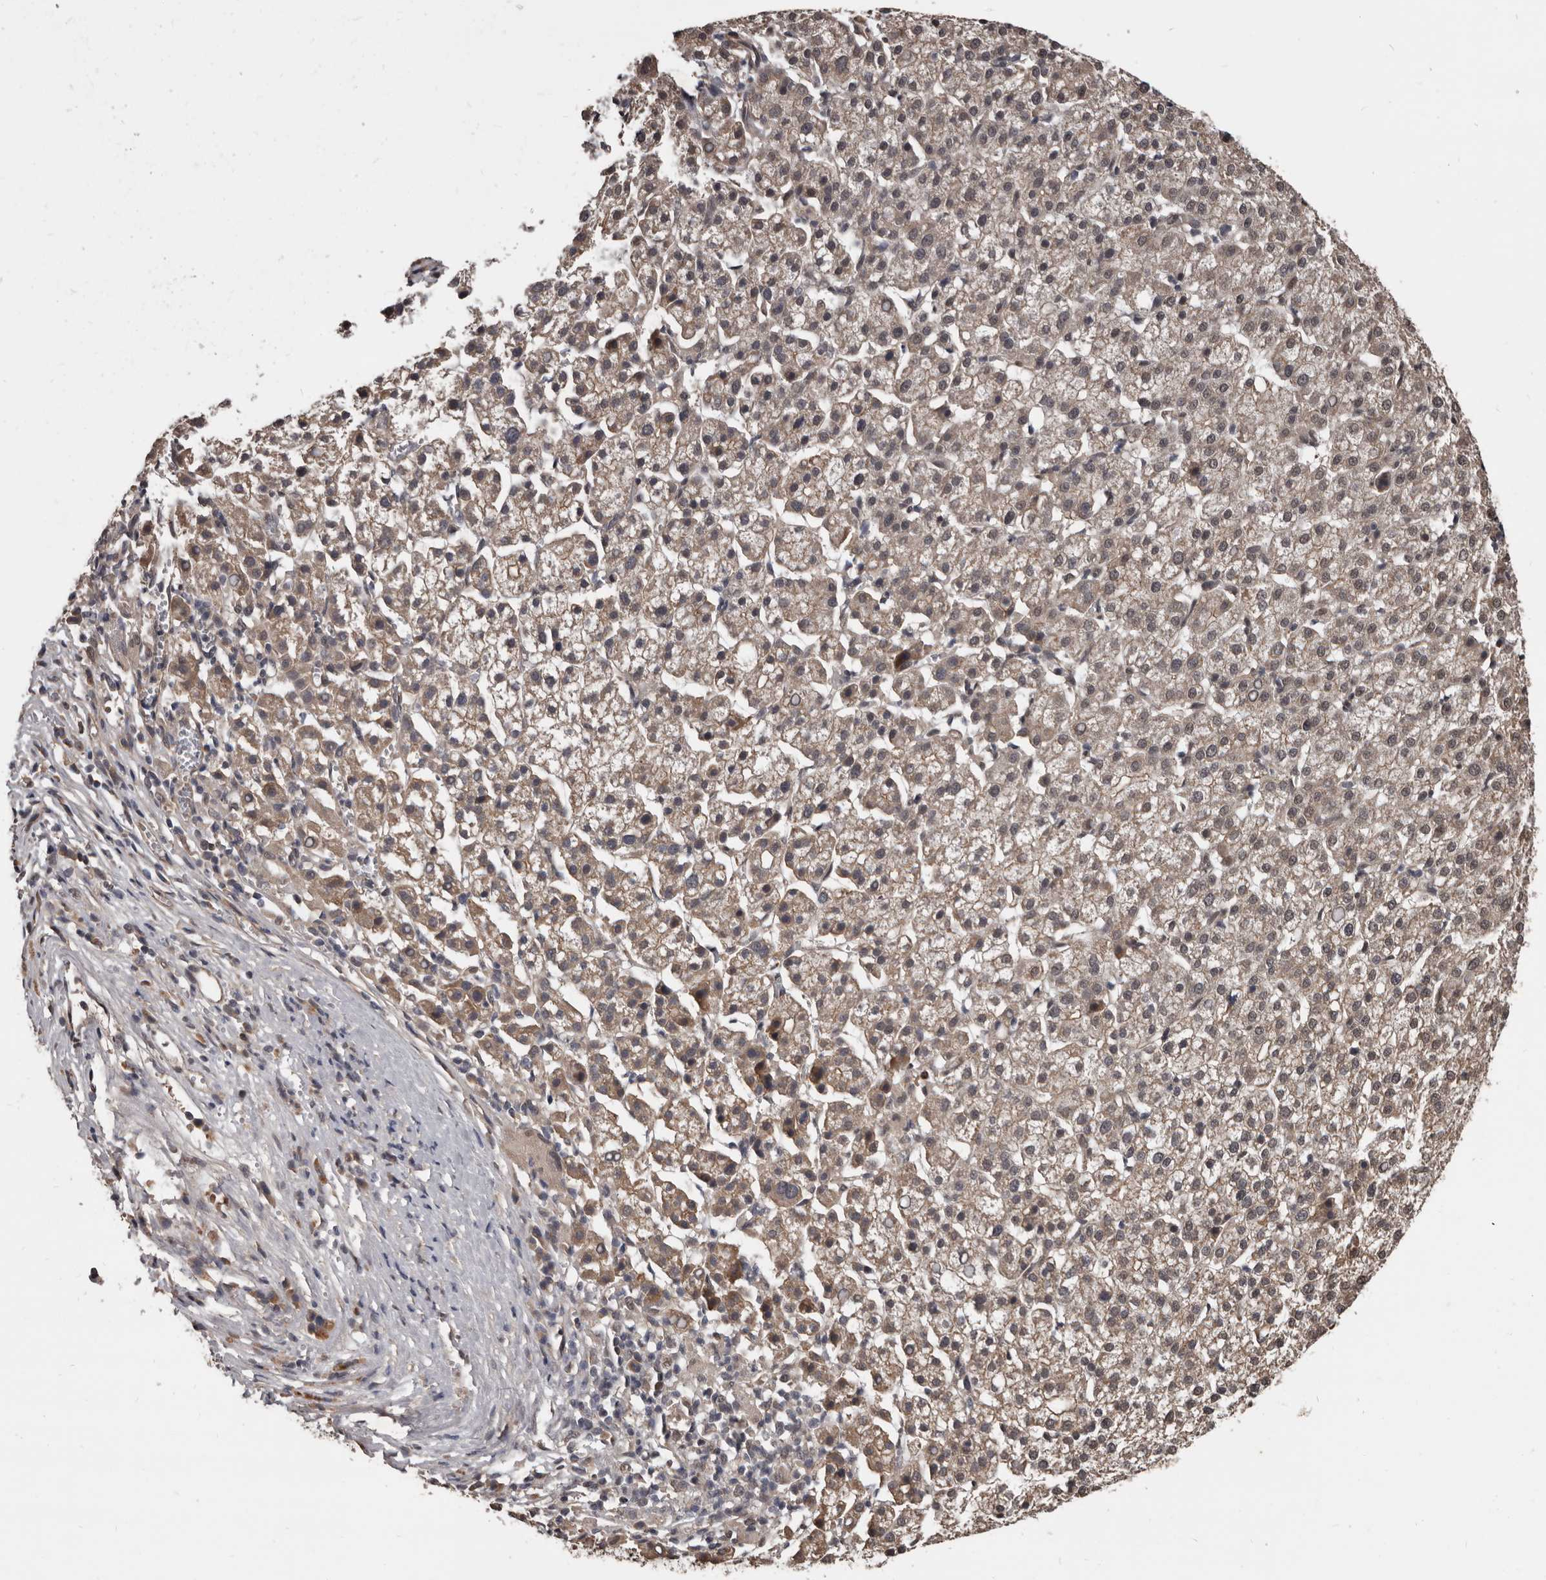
{"staining": {"intensity": "weak", "quantity": "25%-75%", "location": "cytoplasmic/membranous,nuclear"}, "tissue": "liver cancer", "cell_type": "Tumor cells", "image_type": "cancer", "snomed": [{"axis": "morphology", "description": "Carcinoma, Hepatocellular, NOS"}, {"axis": "topography", "description": "Liver"}], "caption": "A photomicrograph showing weak cytoplasmic/membranous and nuclear staining in approximately 25%-75% of tumor cells in liver cancer, as visualized by brown immunohistochemical staining.", "gene": "AHR", "patient": {"sex": "female", "age": 58}}